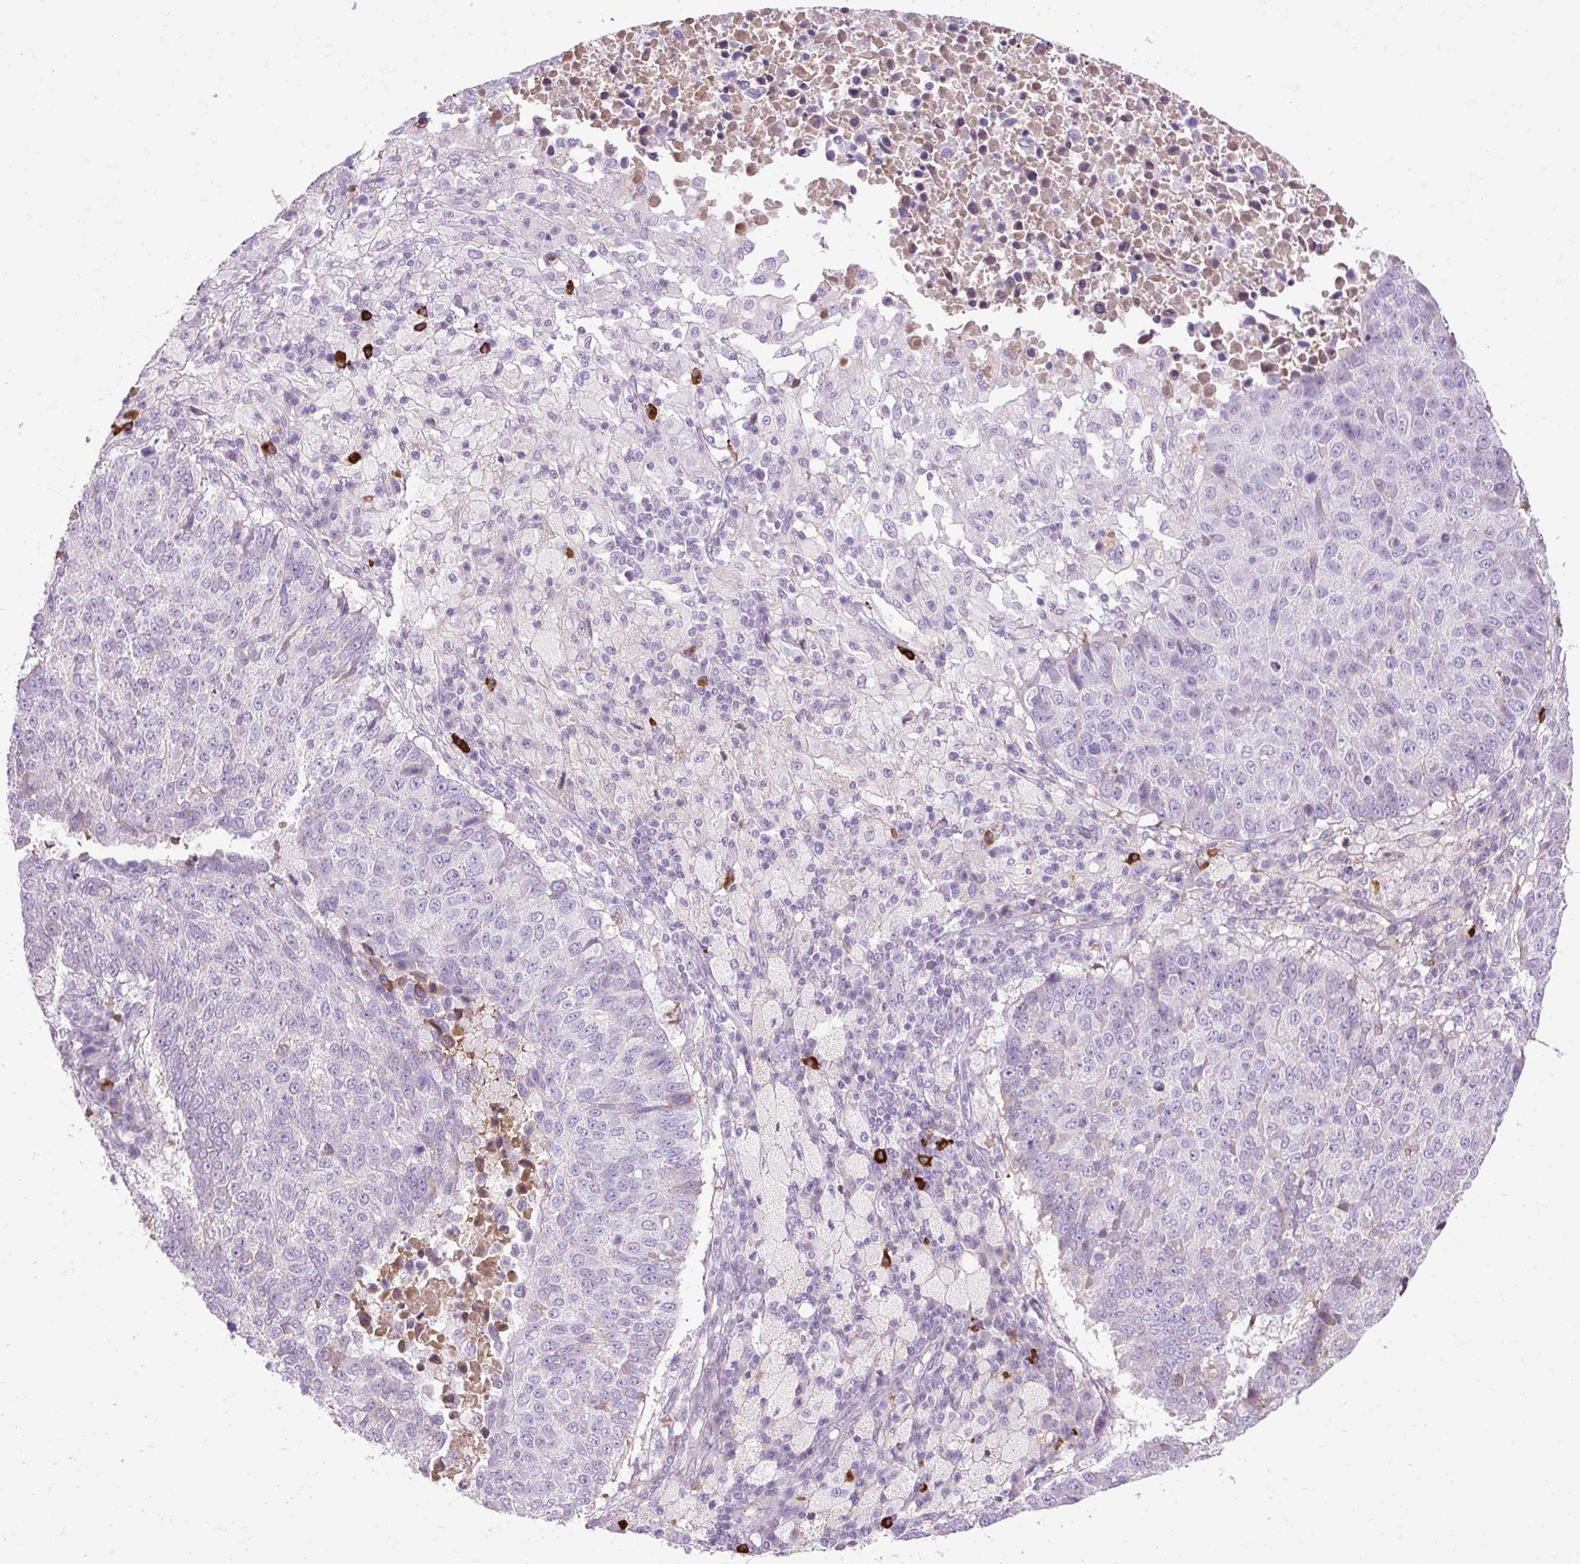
{"staining": {"intensity": "negative", "quantity": "none", "location": "none"}, "tissue": "lung cancer", "cell_type": "Tumor cells", "image_type": "cancer", "snomed": [{"axis": "morphology", "description": "Squamous cell carcinoma, NOS"}, {"axis": "topography", "description": "Lung"}], "caption": "Image shows no protein staining in tumor cells of lung cancer tissue.", "gene": "ARRDC2", "patient": {"sex": "male", "age": 73}}